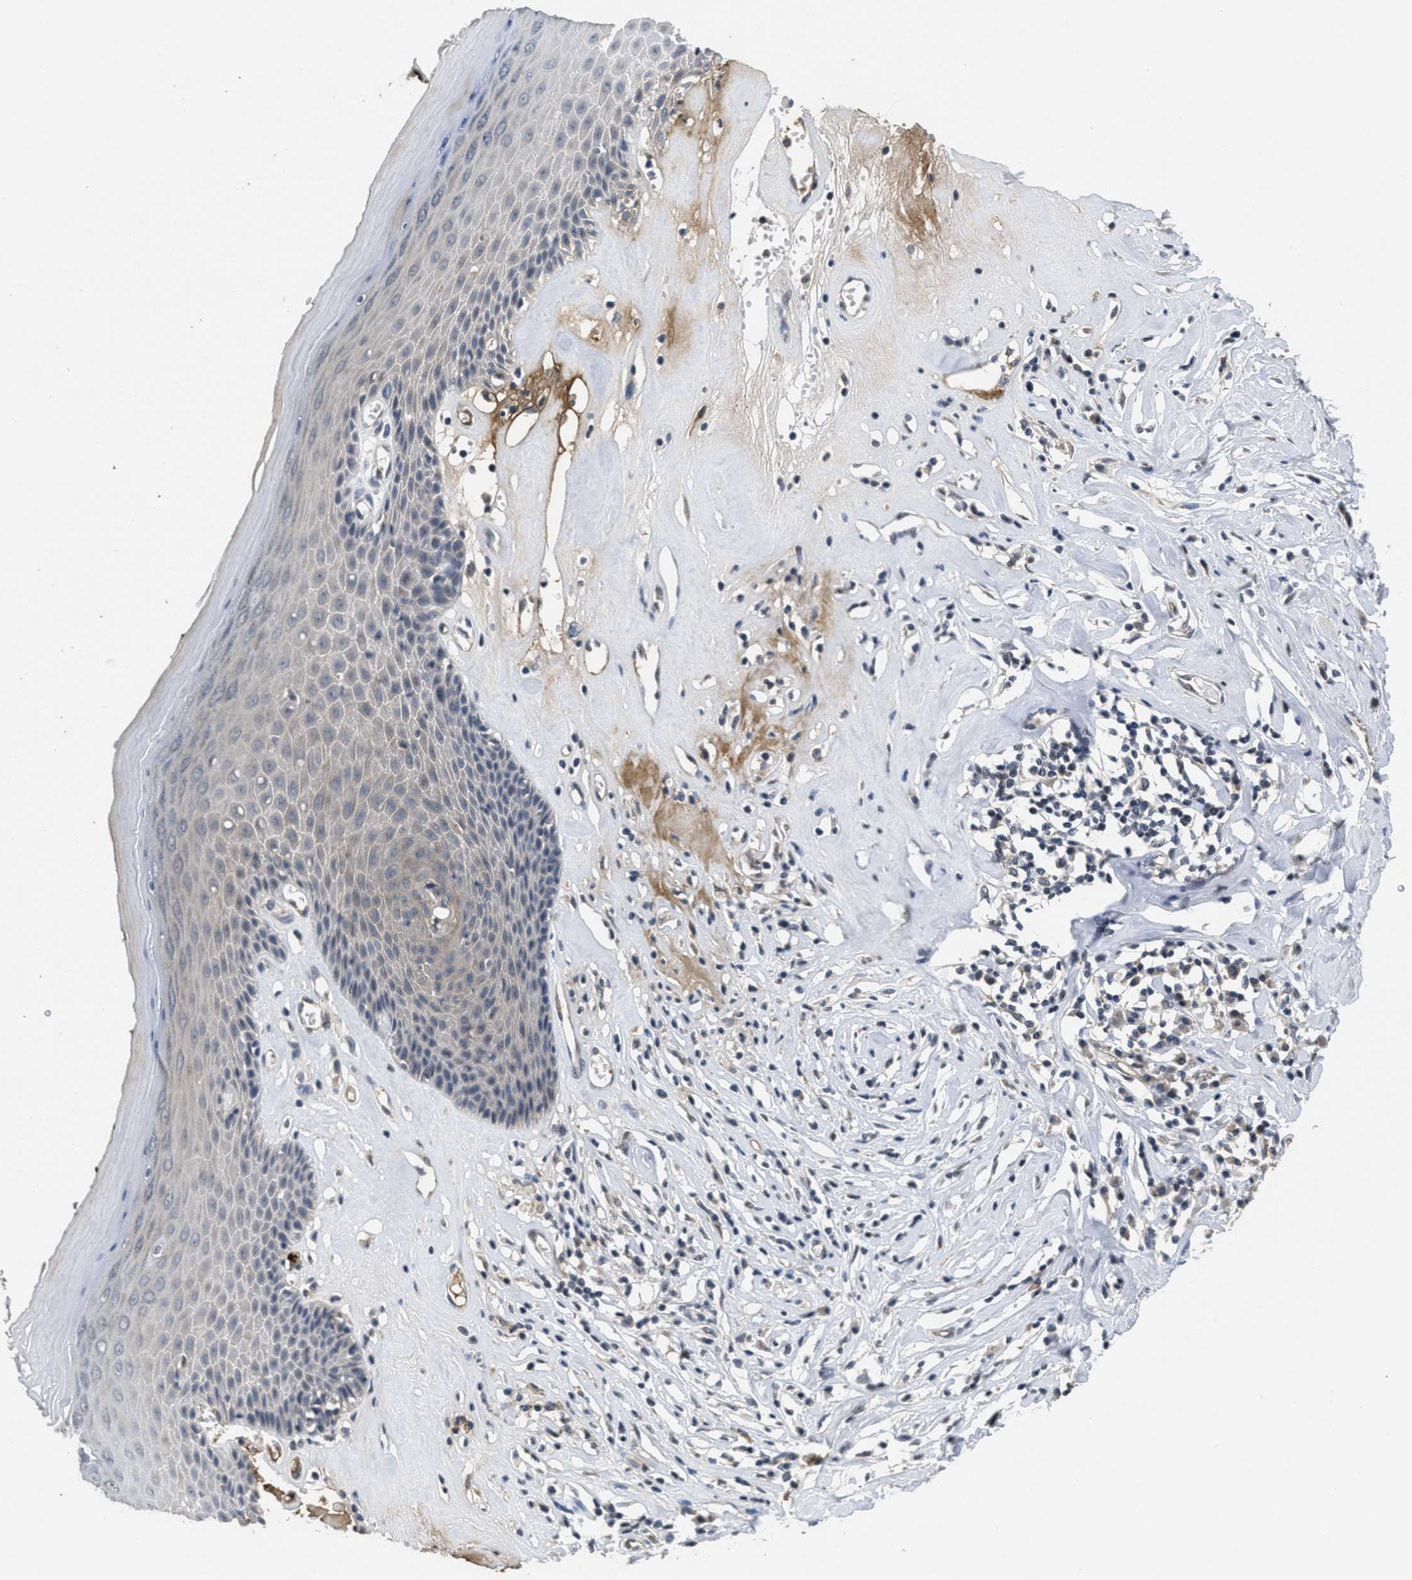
{"staining": {"intensity": "weak", "quantity": "<25%", "location": "cytoplasmic/membranous"}, "tissue": "skin", "cell_type": "Epidermal cells", "image_type": "normal", "snomed": [{"axis": "morphology", "description": "Normal tissue, NOS"}, {"axis": "morphology", "description": "Inflammation, NOS"}, {"axis": "topography", "description": "Vulva"}], "caption": "Immunohistochemistry (IHC) histopathology image of unremarkable human skin stained for a protein (brown), which shows no expression in epidermal cells. (DAB (3,3'-diaminobenzidine) immunohistochemistry (IHC) with hematoxylin counter stain).", "gene": "ANGPT1", "patient": {"sex": "female", "age": 84}}